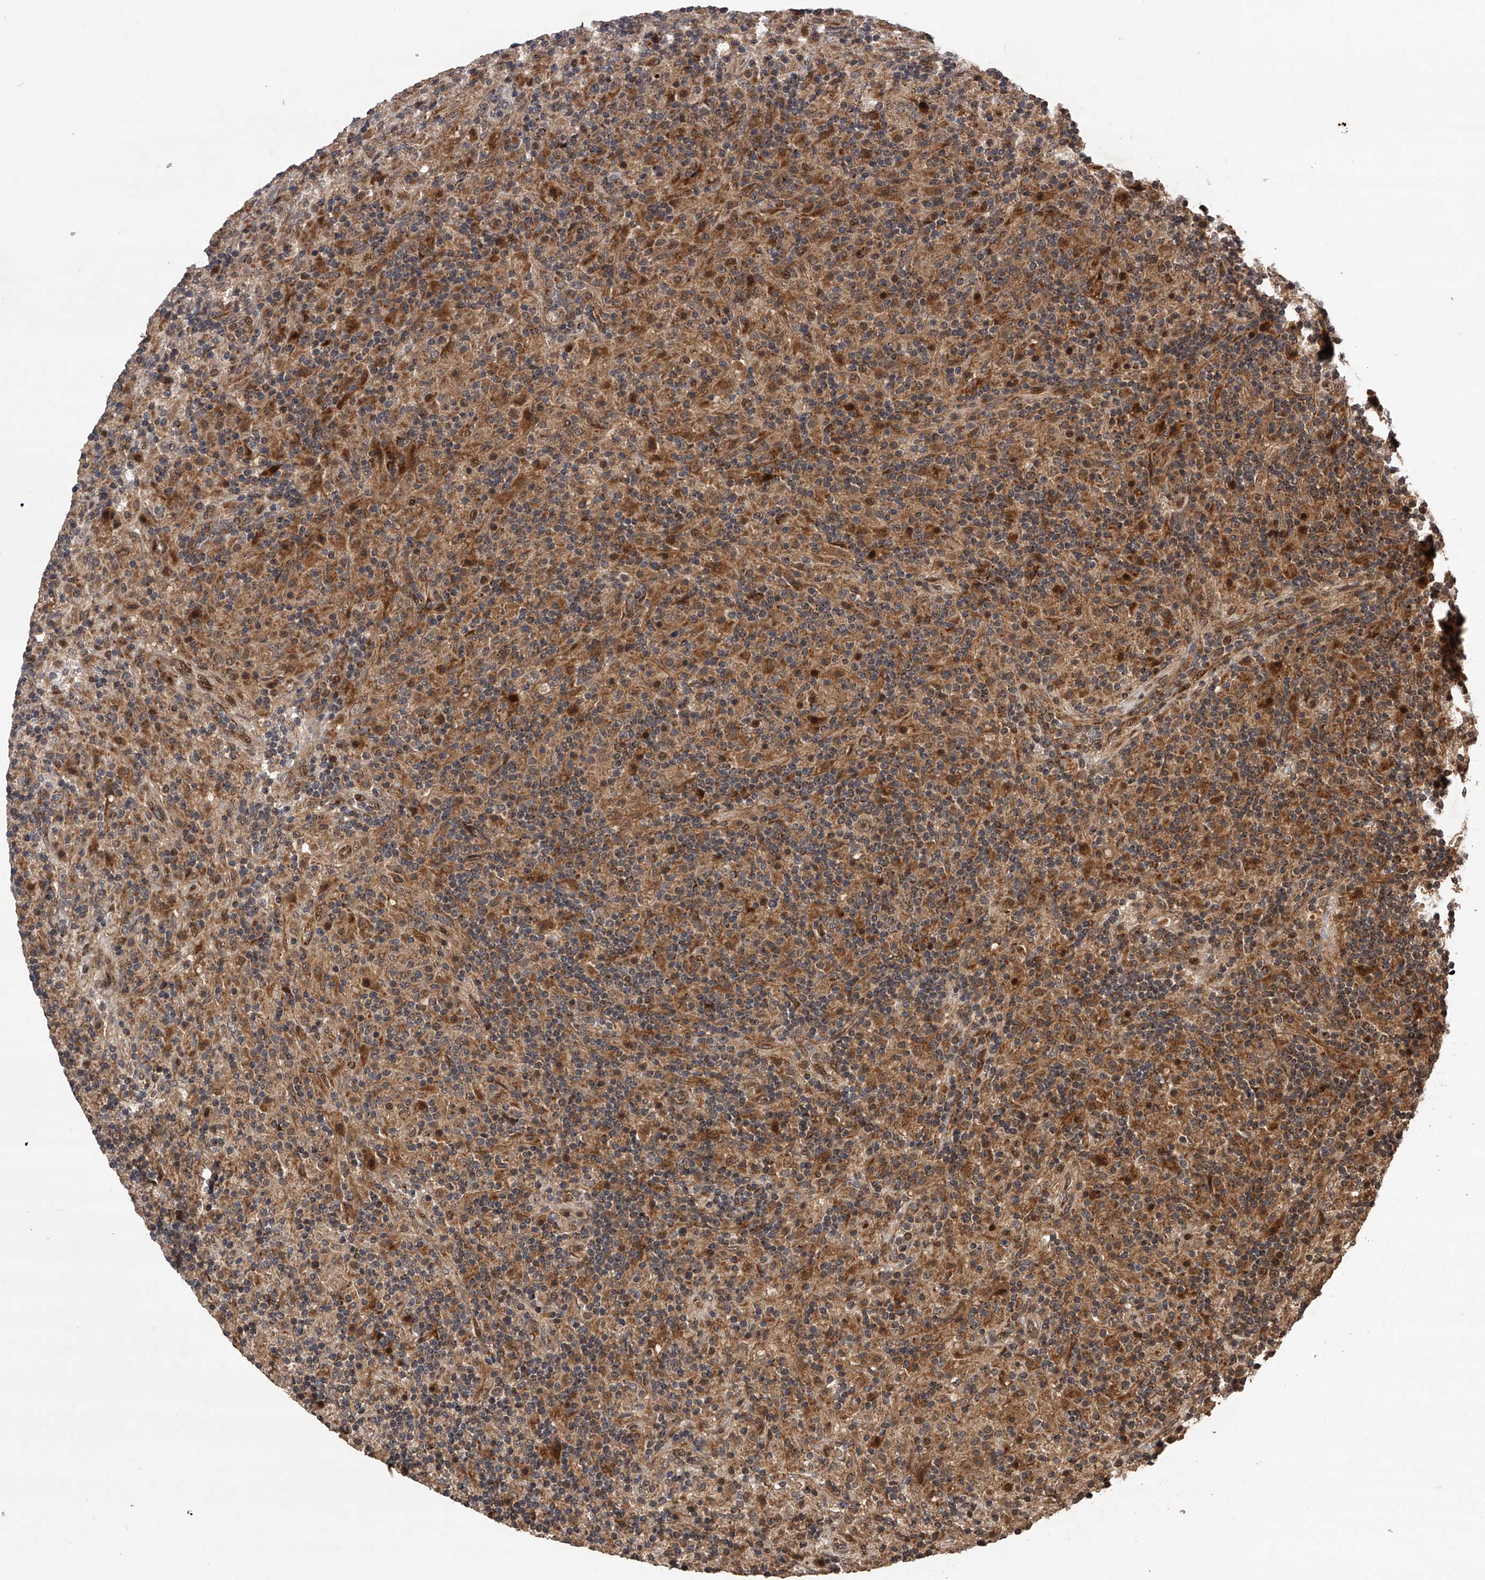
{"staining": {"intensity": "moderate", "quantity": ">75%", "location": "cytoplasmic/membranous"}, "tissue": "lymphoma", "cell_type": "Tumor cells", "image_type": "cancer", "snomed": [{"axis": "morphology", "description": "Hodgkin's disease, NOS"}, {"axis": "topography", "description": "Lymph node"}], "caption": "Immunohistochemistry (IHC) histopathology image of neoplastic tissue: lymphoma stained using immunohistochemistry (IHC) reveals medium levels of moderate protein expression localized specifically in the cytoplasmic/membranous of tumor cells, appearing as a cytoplasmic/membranous brown color.", "gene": "MAP3K11", "patient": {"sex": "male", "age": 70}}